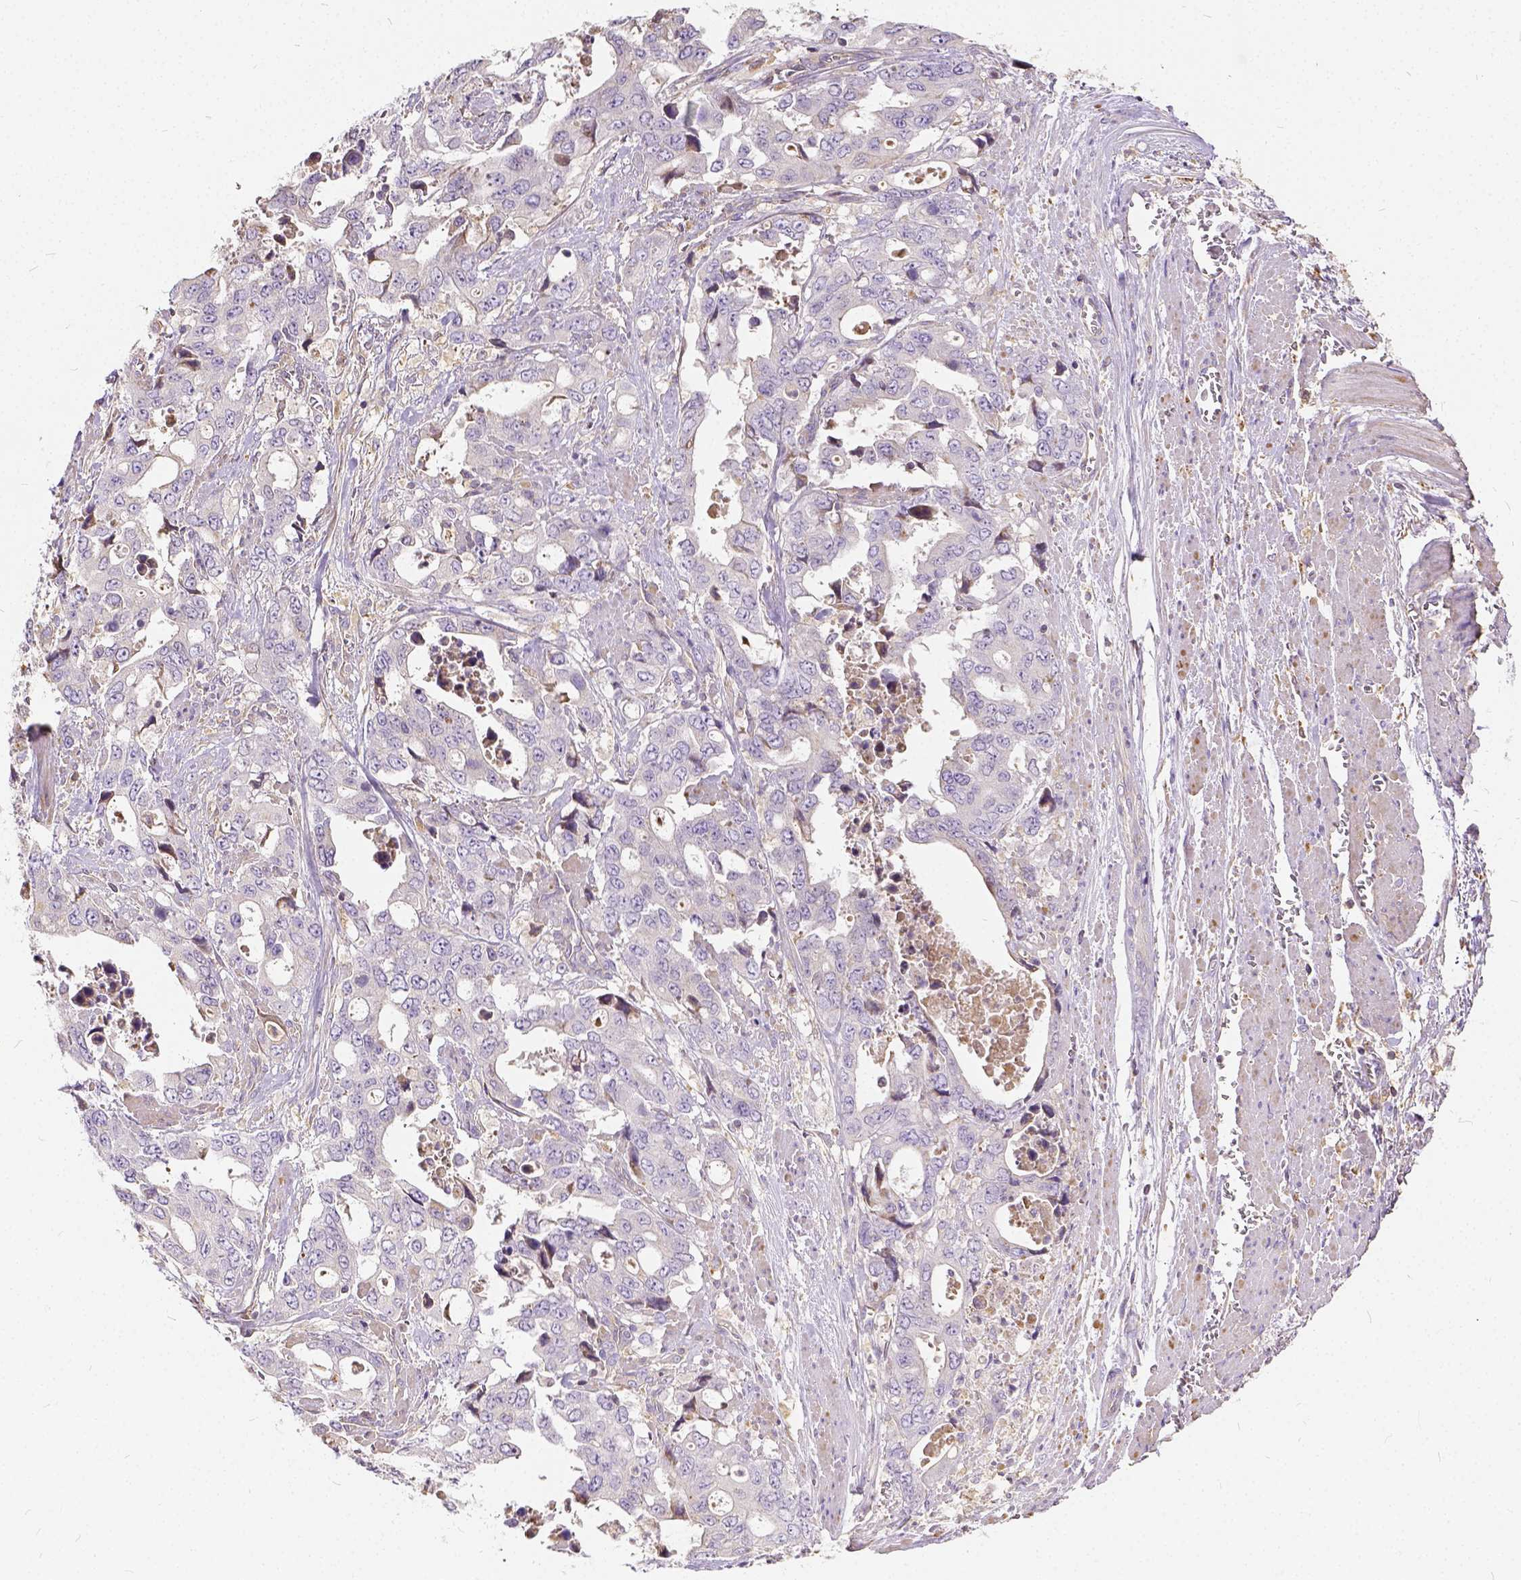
{"staining": {"intensity": "negative", "quantity": "none", "location": "none"}, "tissue": "stomach cancer", "cell_type": "Tumor cells", "image_type": "cancer", "snomed": [{"axis": "morphology", "description": "Adenocarcinoma, NOS"}, {"axis": "topography", "description": "Stomach, upper"}], "caption": "A high-resolution photomicrograph shows IHC staining of adenocarcinoma (stomach), which displays no significant expression in tumor cells.", "gene": "CADM4", "patient": {"sex": "male", "age": 74}}